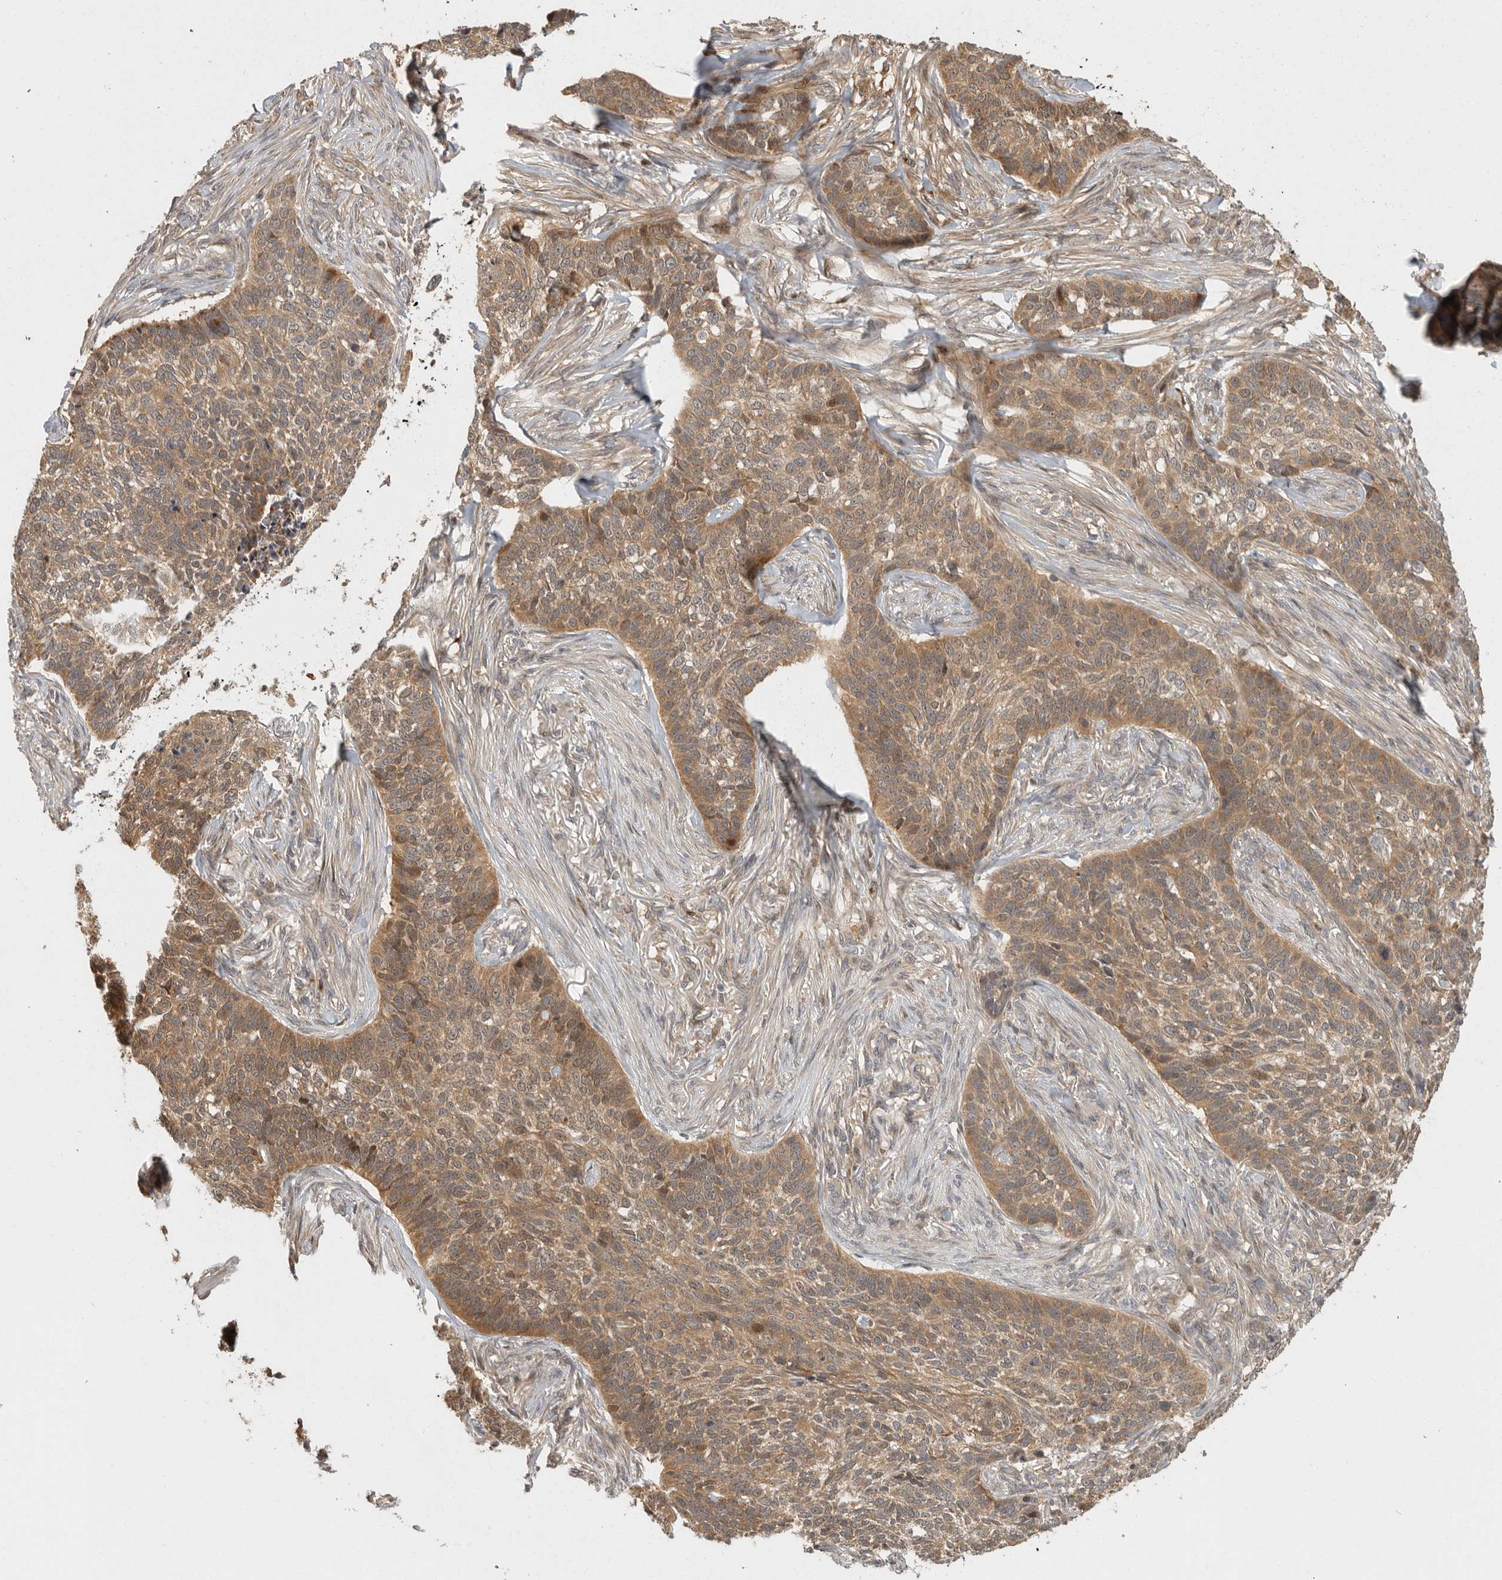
{"staining": {"intensity": "moderate", "quantity": ">75%", "location": "cytoplasmic/membranous"}, "tissue": "skin cancer", "cell_type": "Tumor cells", "image_type": "cancer", "snomed": [{"axis": "morphology", "description": "Basal cell carcinoma"}, {"axis": "topography", "description": "Skin"}], "caption": "Immunohistochemistry (IHC) image of human skin cancer (basal cell carcinoma) stained for a protein (brown), which displays medium levels of moderate cytoplasmic/membranous expression in about >75% of tumor cells.", "gene": "SWT1", "patient": {"sex": "male", "age": 85}}